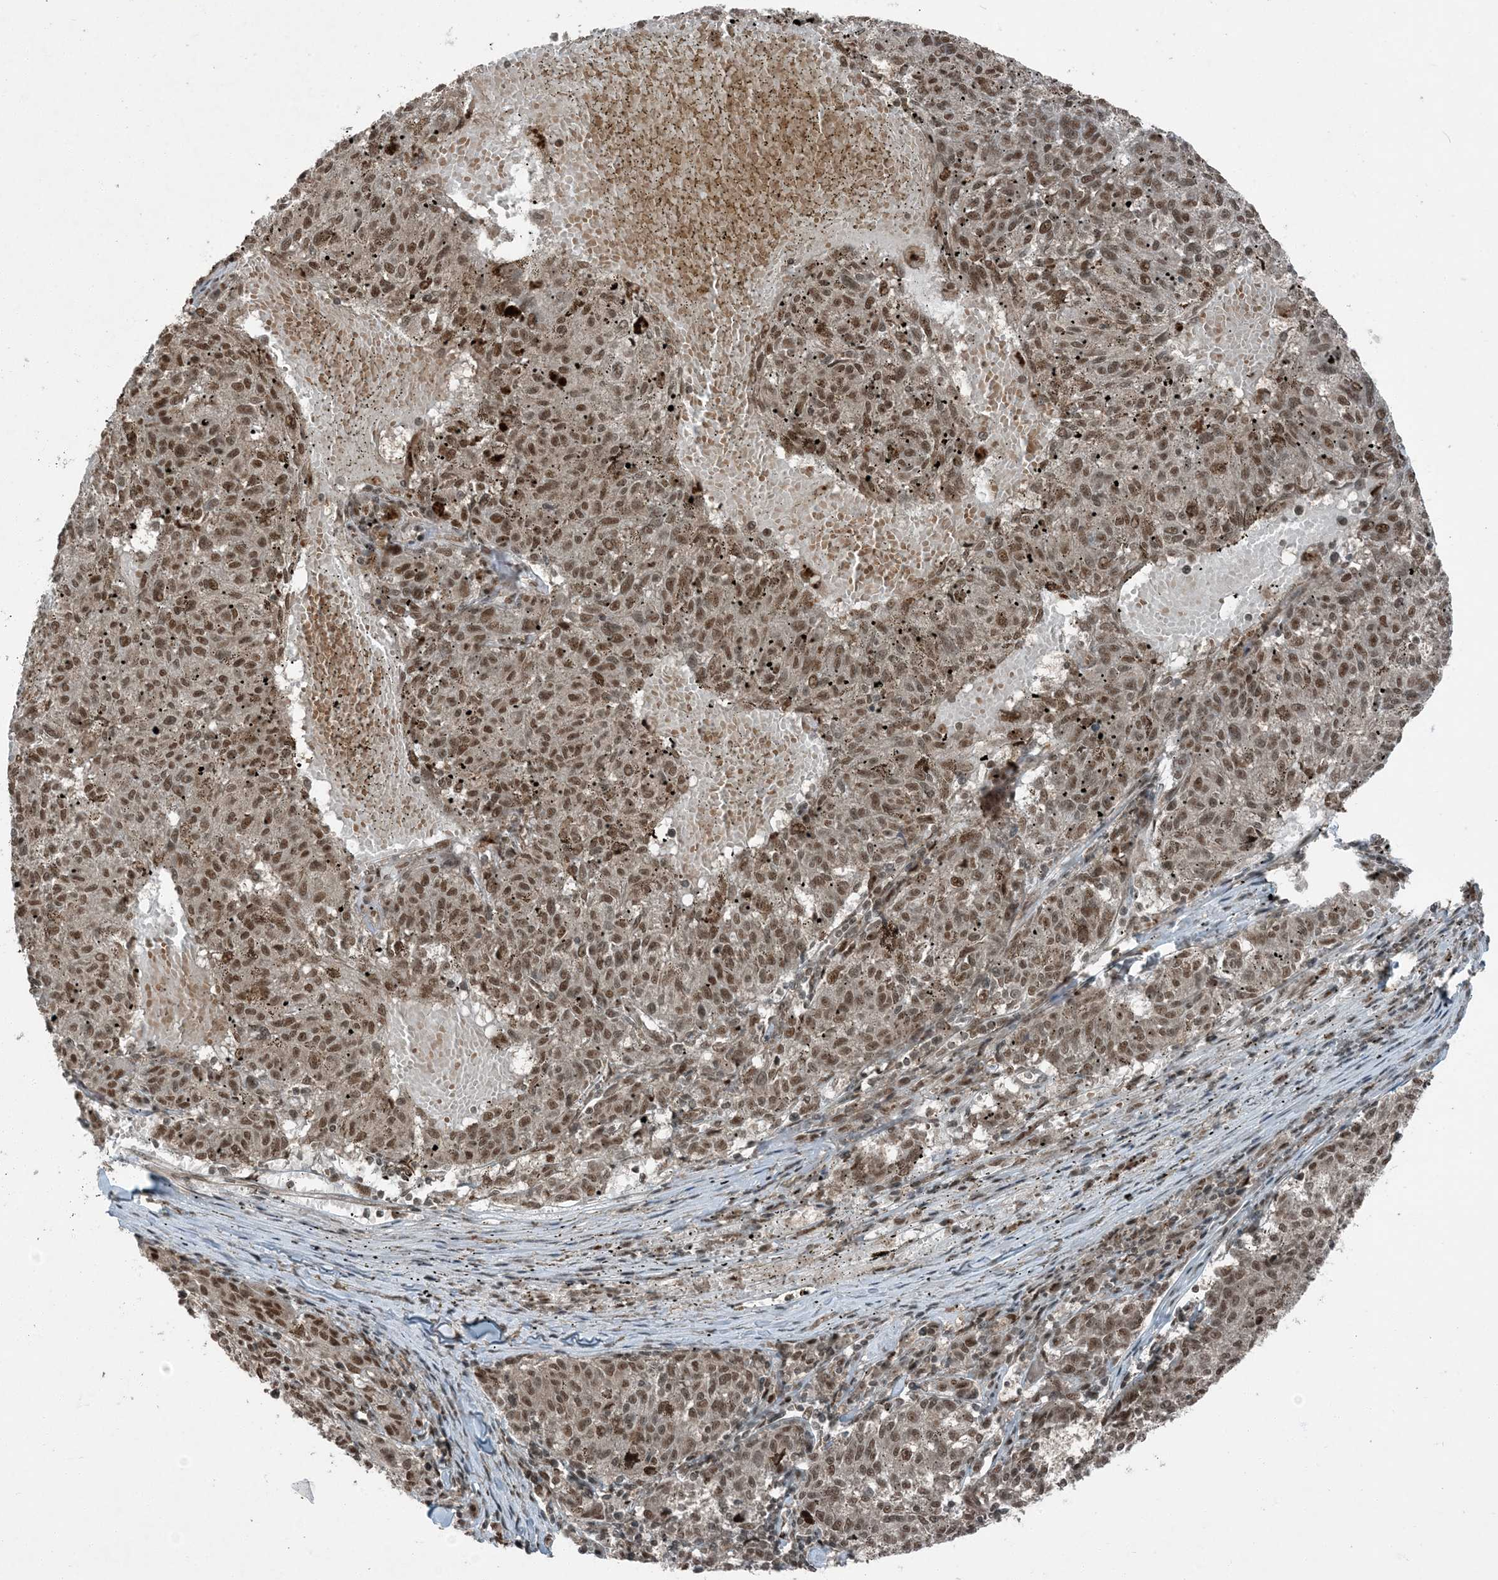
{"staining": {"intensity": "moderate", "quantity": ">75%", "location": "nuclear"}, "tissue": "melanoma", "cell_type": "Tumor cells", "image_type": "cancer", "snomed": [{"axis": "morphology", "description": "Malignant melanoma, NOS"}, {"axis": "topography", "description": "Skin"}], "caption": "This is an image of immunohistochemistry staining of melanoma, which shows moderate expression in the nuclear of tumor cells.", "gene": "TRAPPC12", "patient": {"sex": "female", "age": 72}}